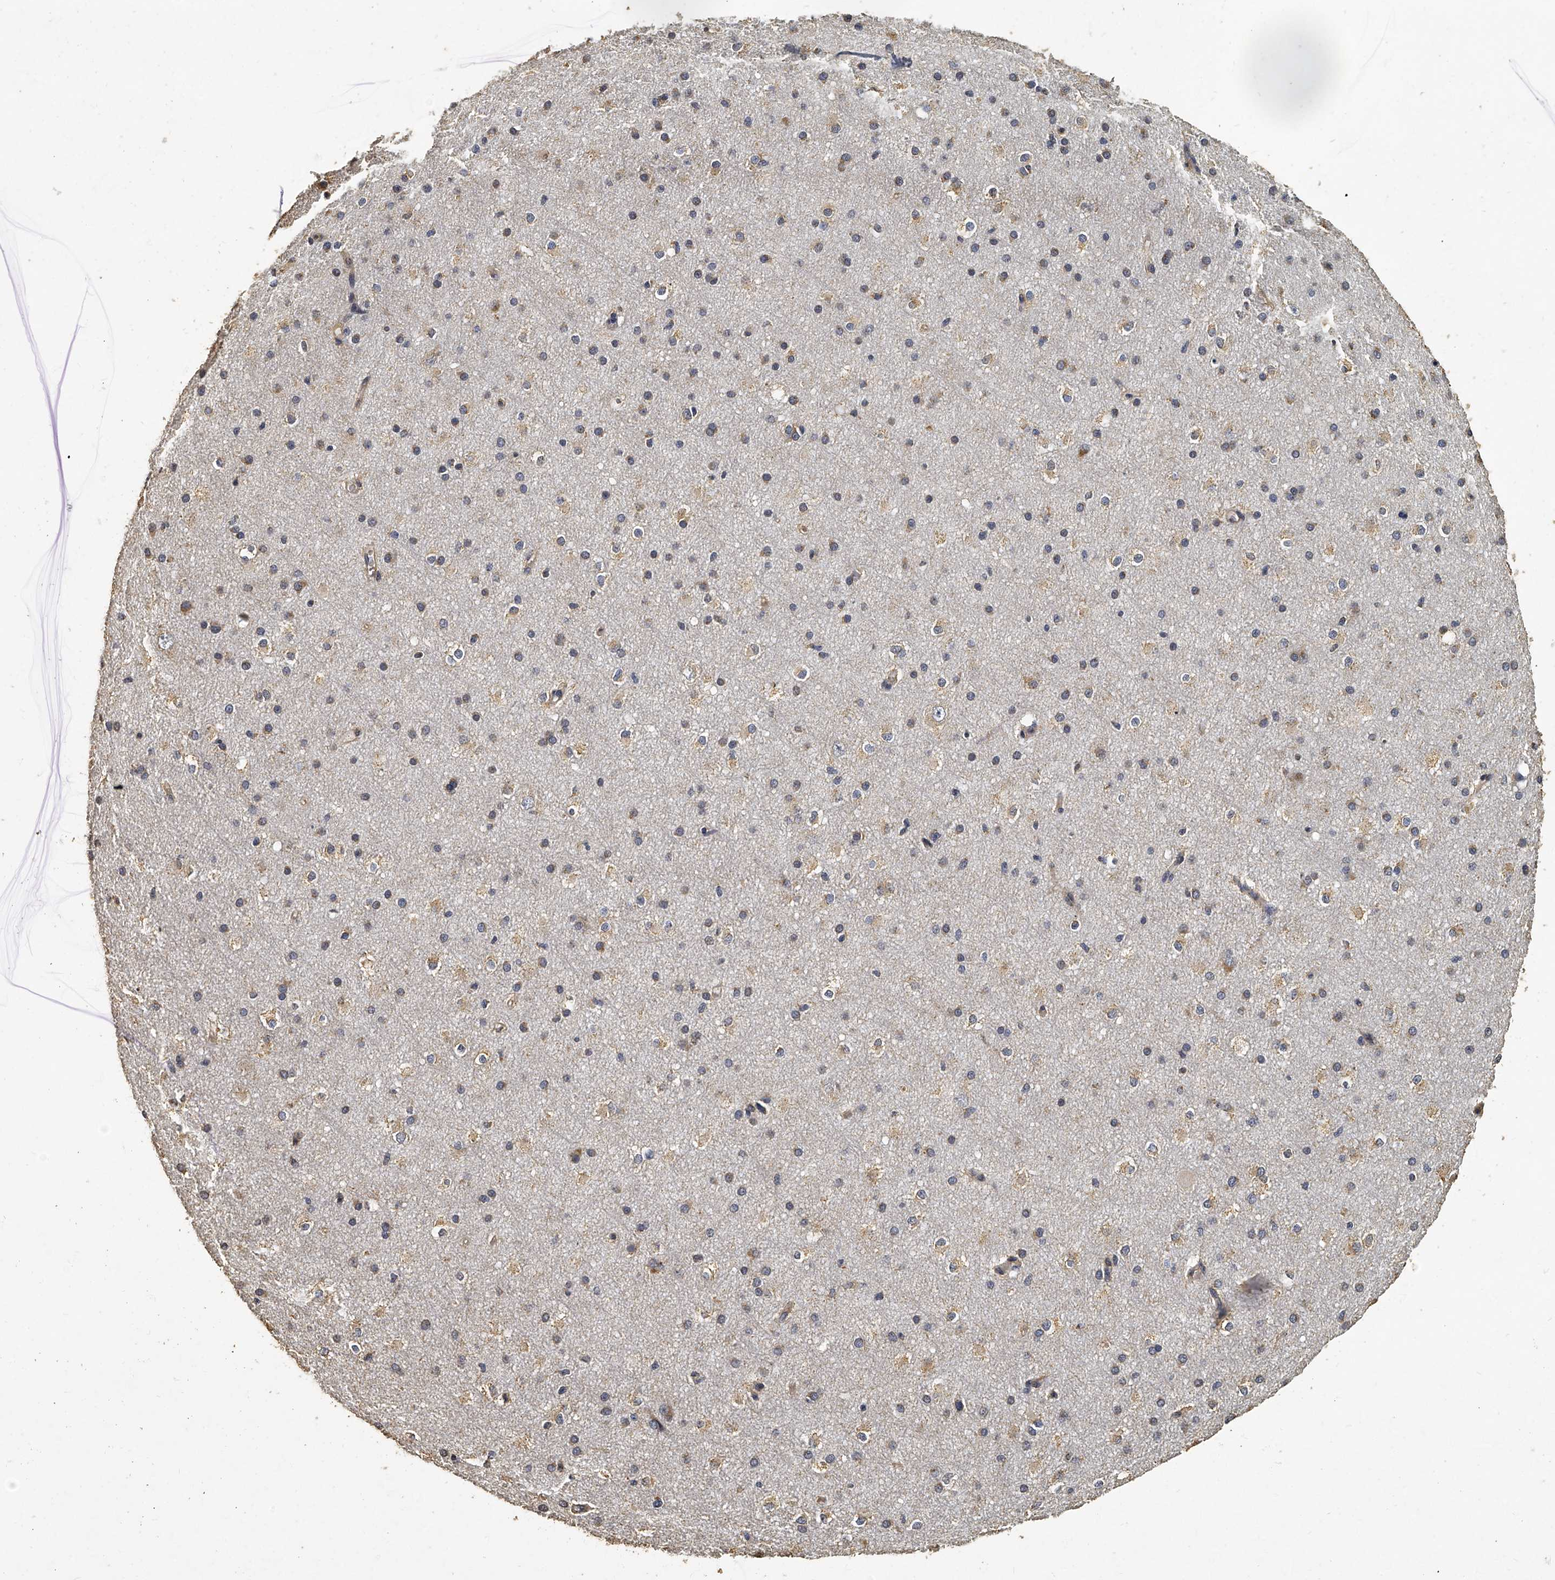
{"staining": {"intensity": "weak", "quantity": ">75%", "location": "cytoplasmic/membranous"}, "tissue": "cerebral cortex", "cell_type": "Endothelial cells", "image_type": "normal", "snomed": [{"axis": "morphology", "description": "Normal tissue, NOS"}, {"axis": "morphology", "description": "Developmental malformation"}, {"axis": "topography", "description": "Cerebral cortex"}], "caption": "A high-resolution photomicrograph shows immunohistochemistry staining of benign cerebral cortex, which displays weak cytoplasmic/membranous positivity in approximately >75% of endothelial cells. (DAB = brown stain, brightfield microscopy at high magnification).", "gene": "MRPL28", "patient": {"sex": "female", "age": 30}}